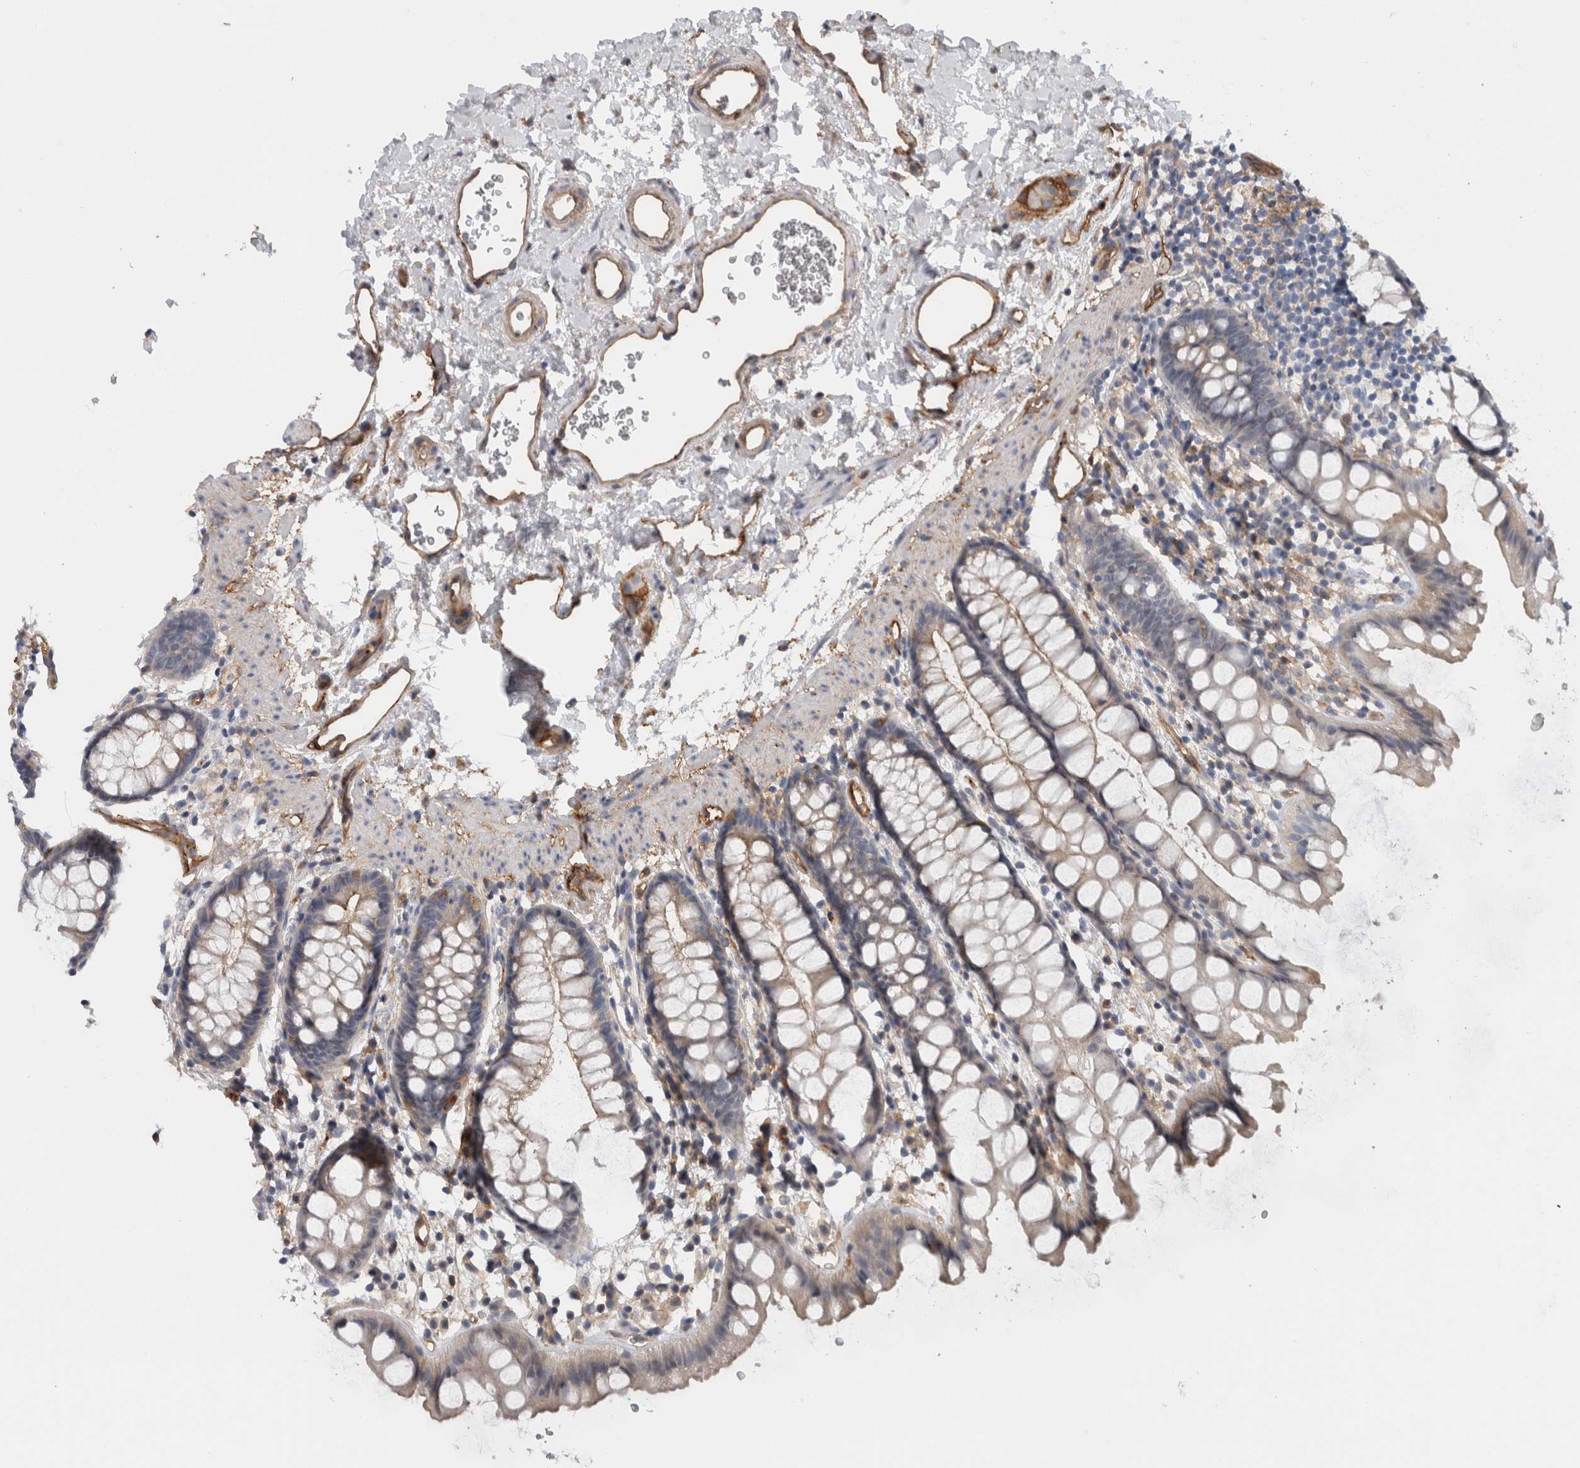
{"staining": {"intensity": "weak", "quantity": "<25%", "location": "cytoplasmic/membranous"}, "tissue": "rectum", "cell_type": "Glandular cells", "image_type": "normal", "snomed": [{"axis": "morphology", "description": "Normal tissue, NOS"}, {"axis": "topography", "description": "Rectum"}], "caption": "This is an immunohistochemistry histopathology image of benign human rectum. There is no expression in glandular cells.", "gene": "CD59", "patient": {"sex": "female", "age": 65}}